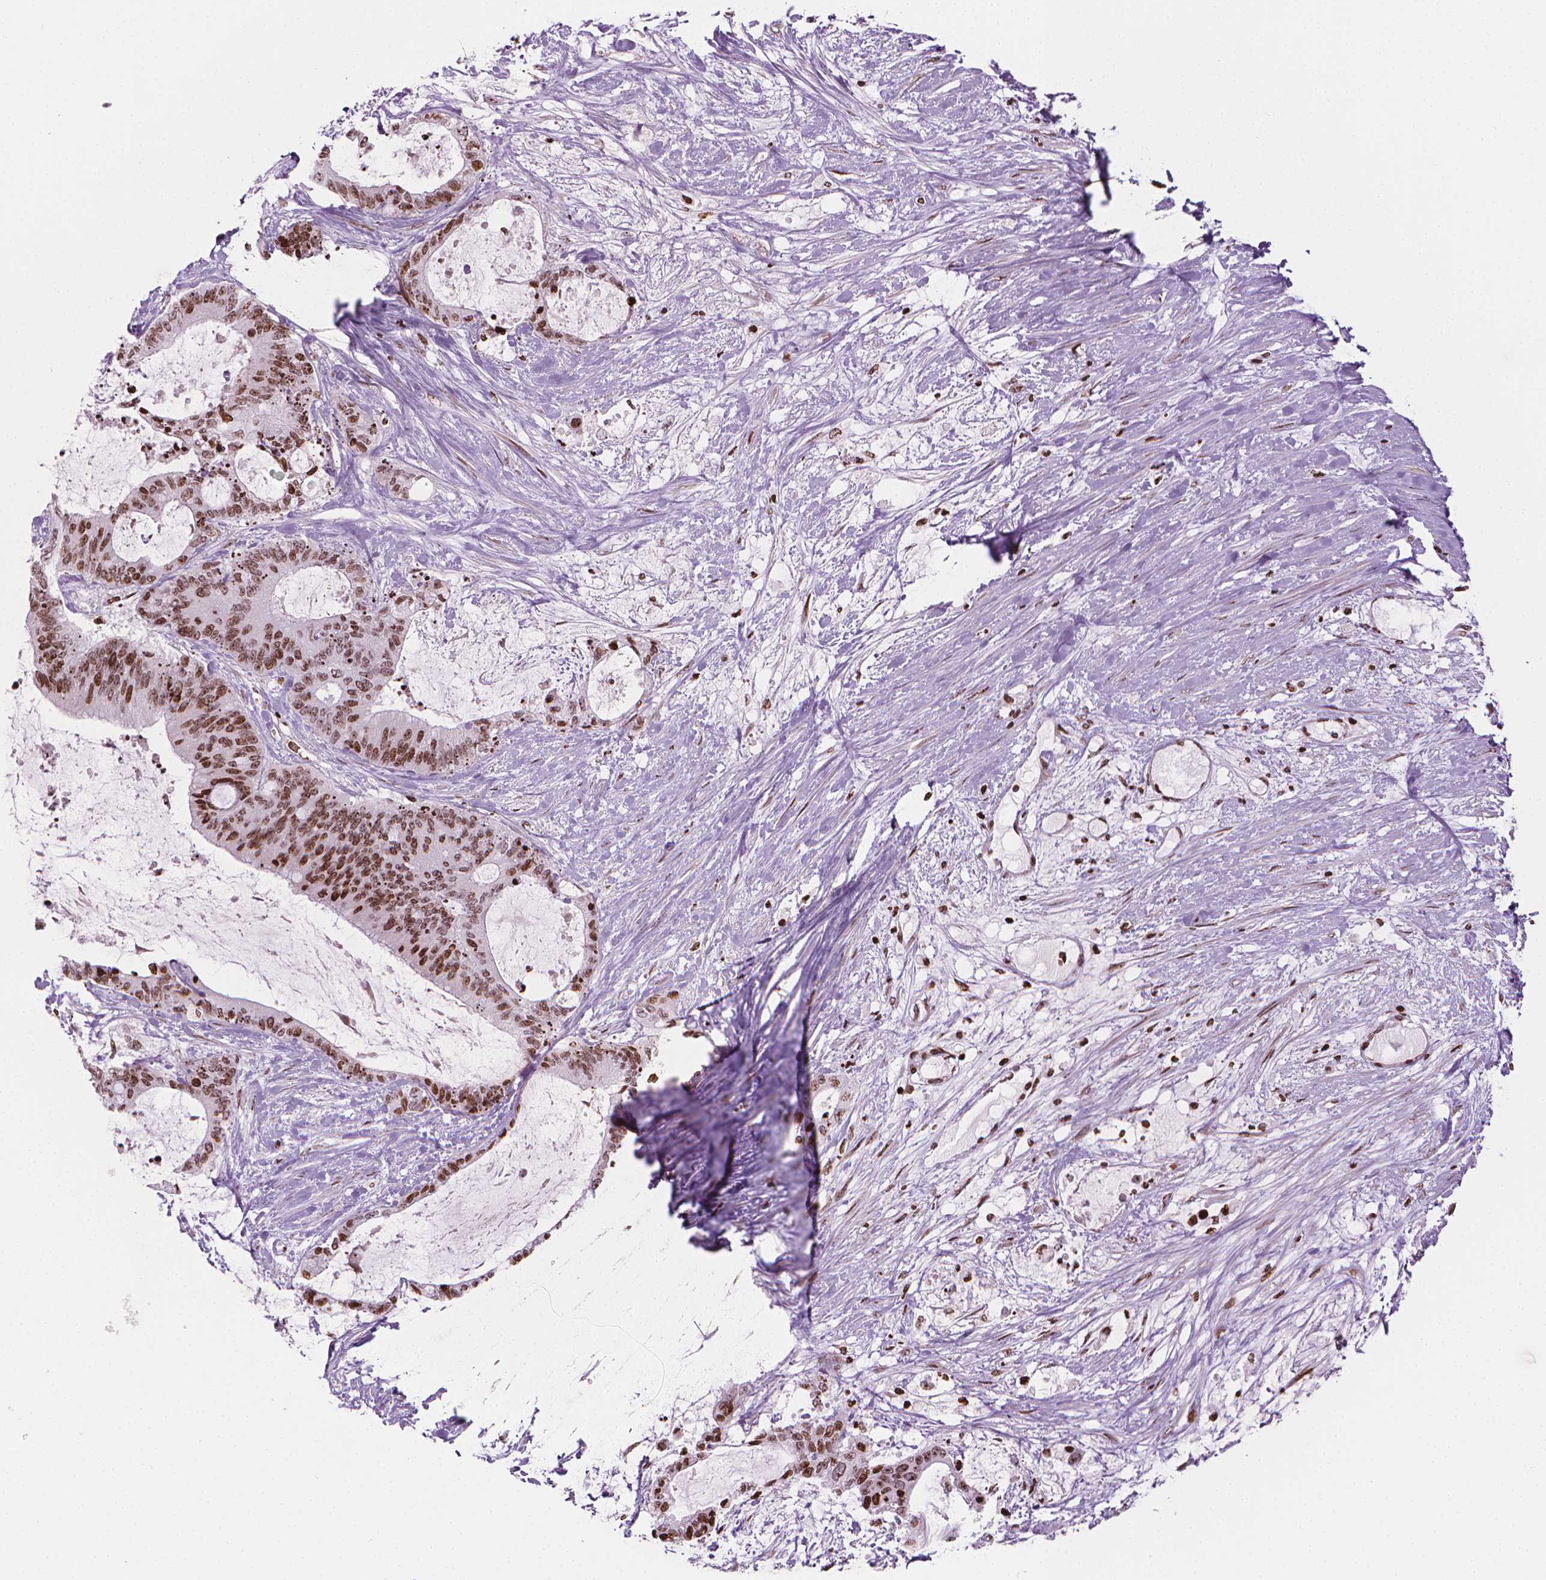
{"staining": {"intensity": "strong", "quantity": ">75%", "location": "nuclear"}, "tissue": "liver cancer", "cell_type": "Tumor cells", "image_type": "cancer", "snomed": [{"axis": "morphology", "description": "Normal tissue, NOS"}, {"axis": "morphology", "description": "Cholangiocarcinoma"}, {"axis": "topography", "description": "Liver"}, {"axis": "topography", "description": "Peripheral nerve tissue"}], "caption": "Cholangiocarcinoma (liver) stained with immunohistochemistry shows strong nuclear positivity in approximately >75% of tumor cells.", "gene": "PIP4K2A", "patient": {"sex": "female", "age": 73}}